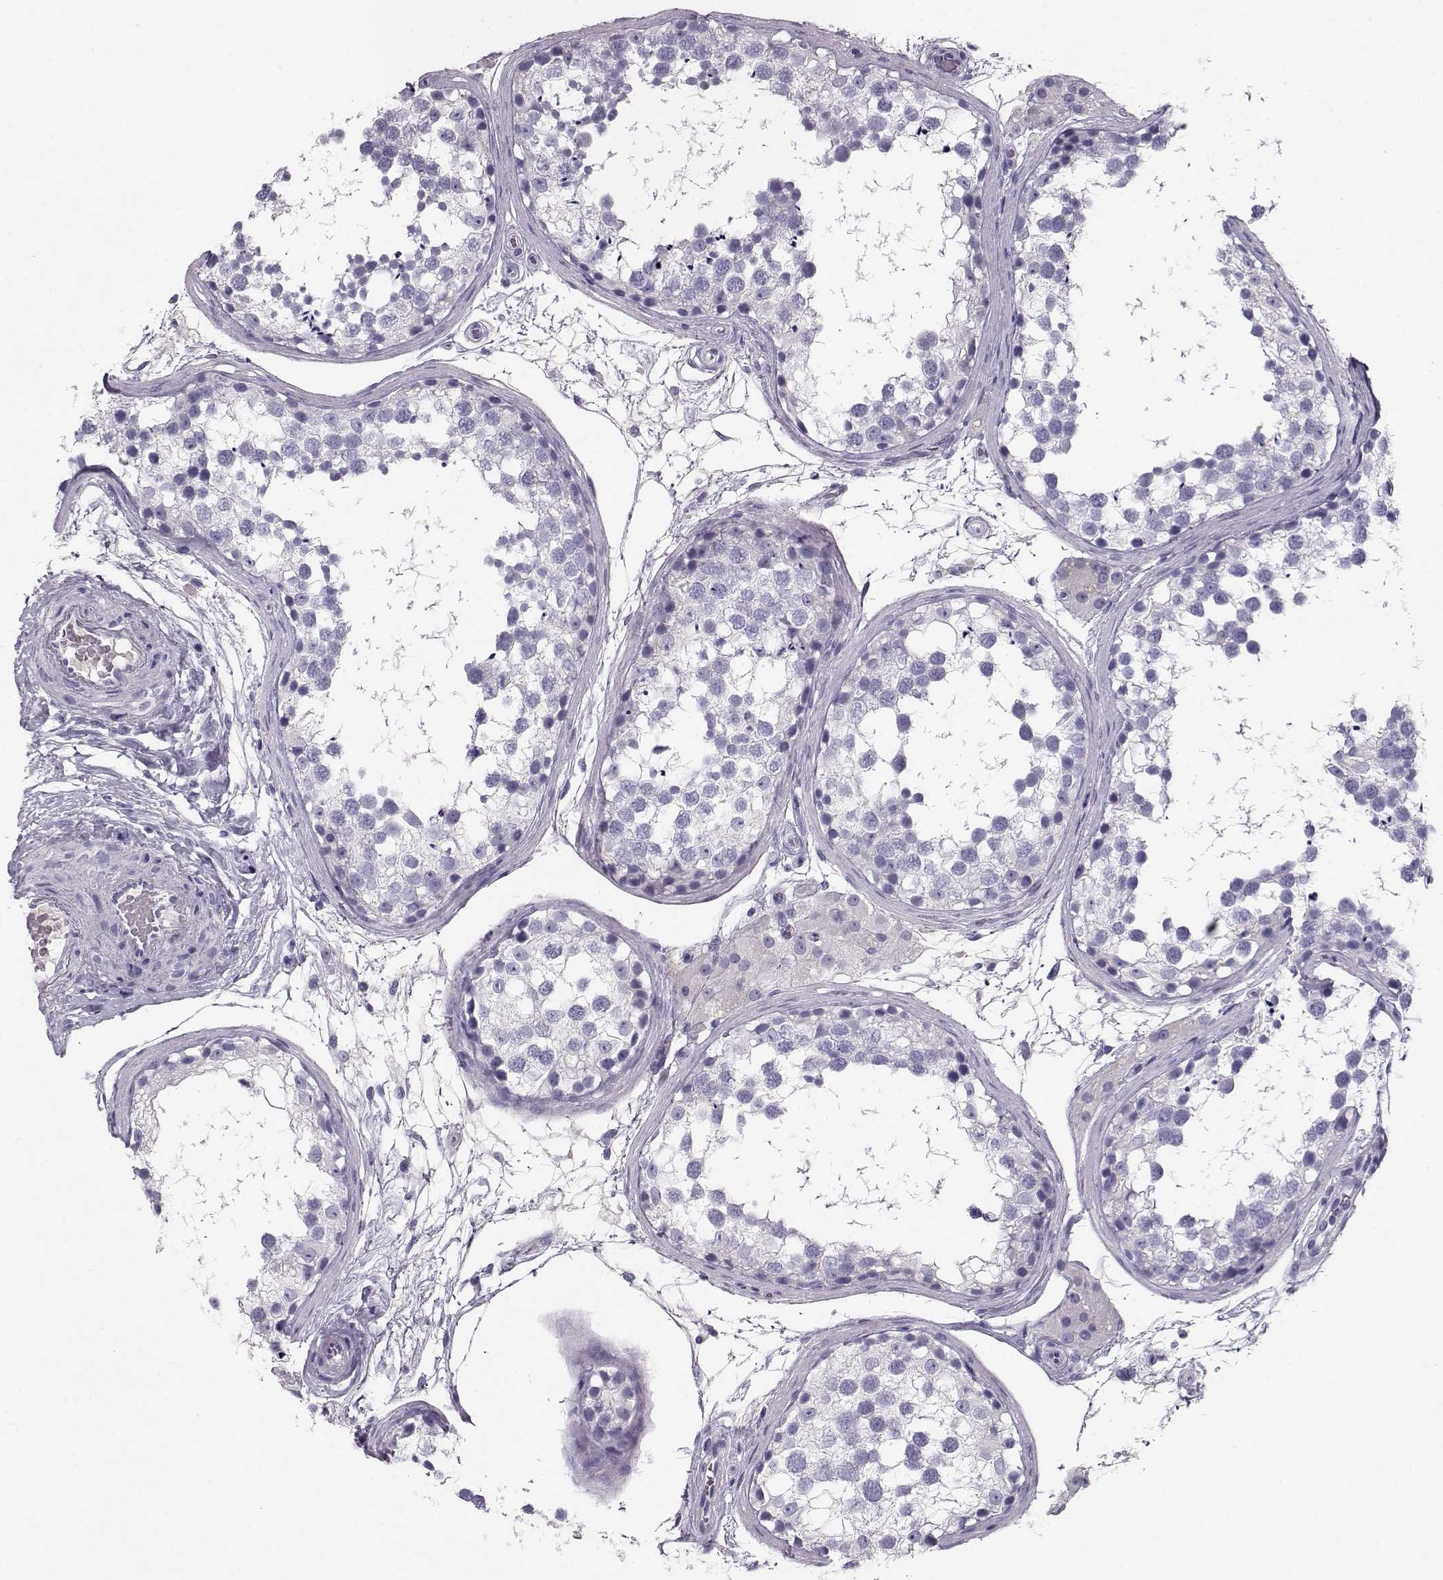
{"staining": {"intensity": "negative", "quantity": "none", "location": "none"}, "tissue": "testis", "cell_type": "Cells in seminiferous ducts", "image_type": "normal", "snomed": [{"axis": "morphology", "description": "Normal tissue, NOS"}, {"axis": "morphology", "description": "Seminoma, NOS"}, {"axis": "topography", "description": "Testis"}], "caption": "The micrograph reveals no significant positivity in cells in seminiferous ducts of testis.", "gene": "GPR26", "patient": {"sex": "male", "age": 65}}